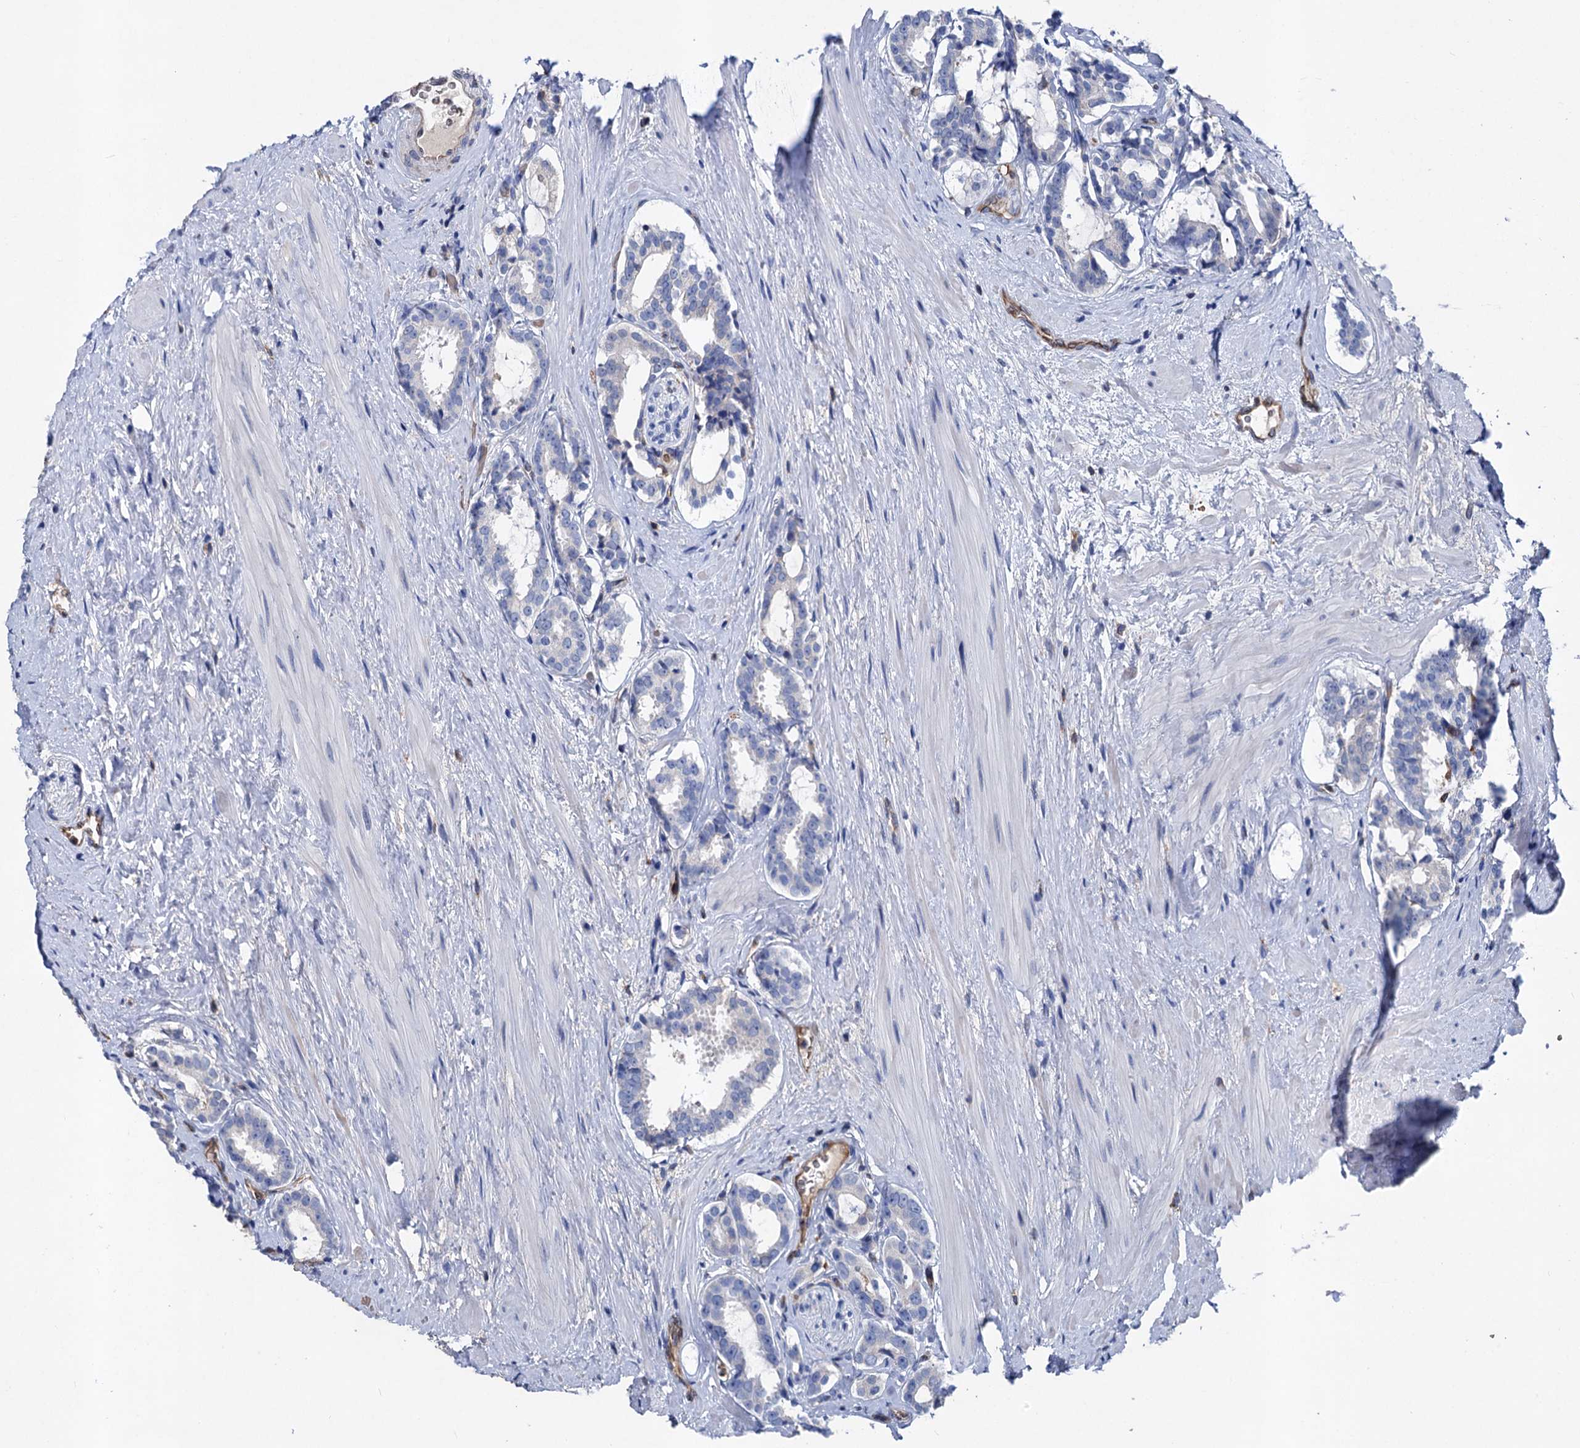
{"staining": {"intensity": "negative", "quantity": "none", "location": "none"}, "tissue": "prostate cancer", "cell_type": "Tumor cells", "image_type": "cancer", "snomed": [{"axis": "morphology", "description": "Adenocarcinoma, High grade"}, {"axis": "topography", "description": "Prostate"}], "caption": "The immunohistochemistry histopathology image has no significant expression in tumor cells of adenocarcinoma (high-grade) (prostate) tissue.", "gene": "STING1", "patient": {"sex": "male", "age": 58}}